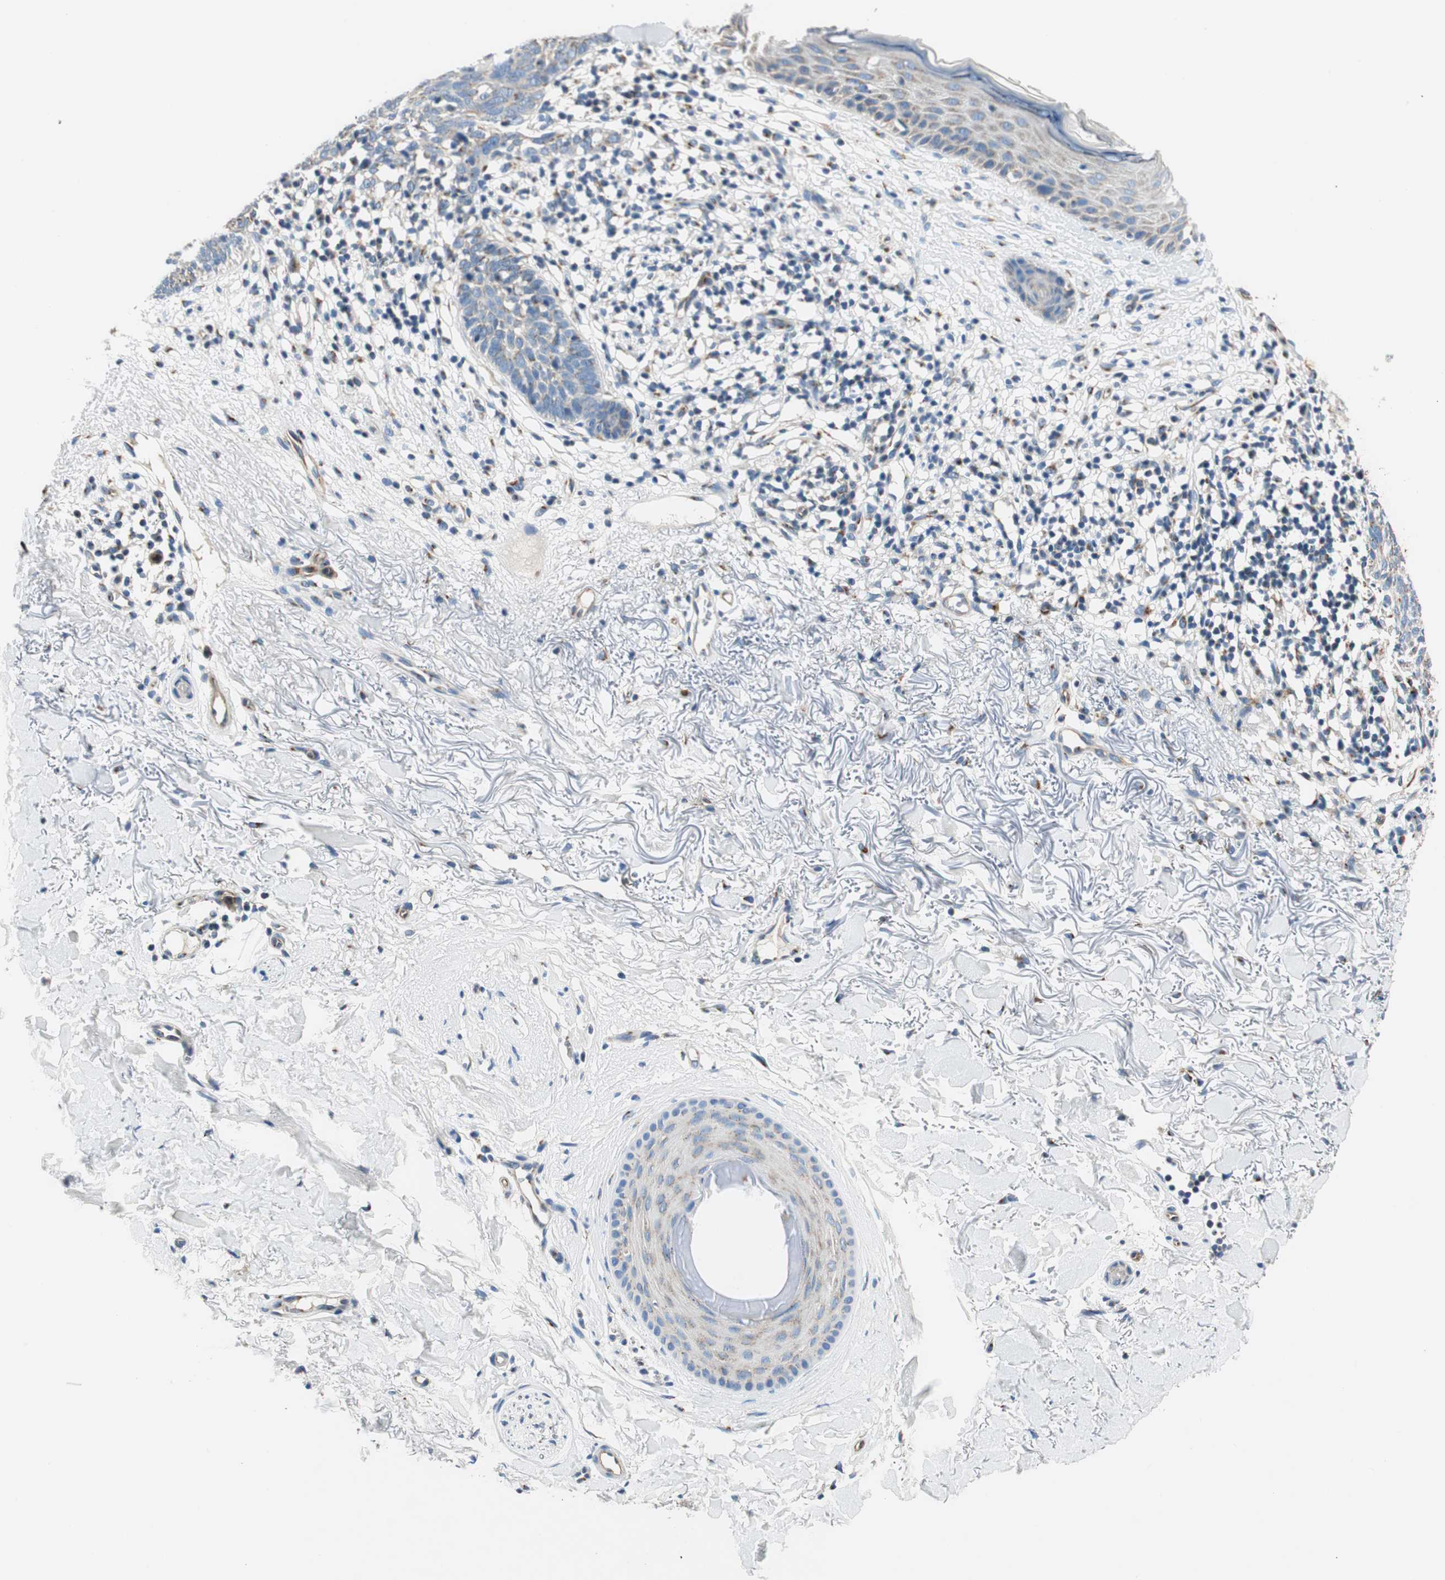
{"staining": {"intensity": "negative", "quantity": "none", "location": "none"}, "tissue": "skin cancer", "cell_type": "Tumor cells", "image_type": "cancer", "snomed": [{"axis": "morphology", "description": "Basal cell carcinoma"}, {"axis": "topography", "description": "Skin"}], "caption": "IHC histopathology image of neoplastic tissue: human skin cancer (basal cell carcinoma) stained with DAB demonstrates no significant protein staining in tumor cells.", "gene": "TMF1", "patient": {"sex": "female", "age": 70}}